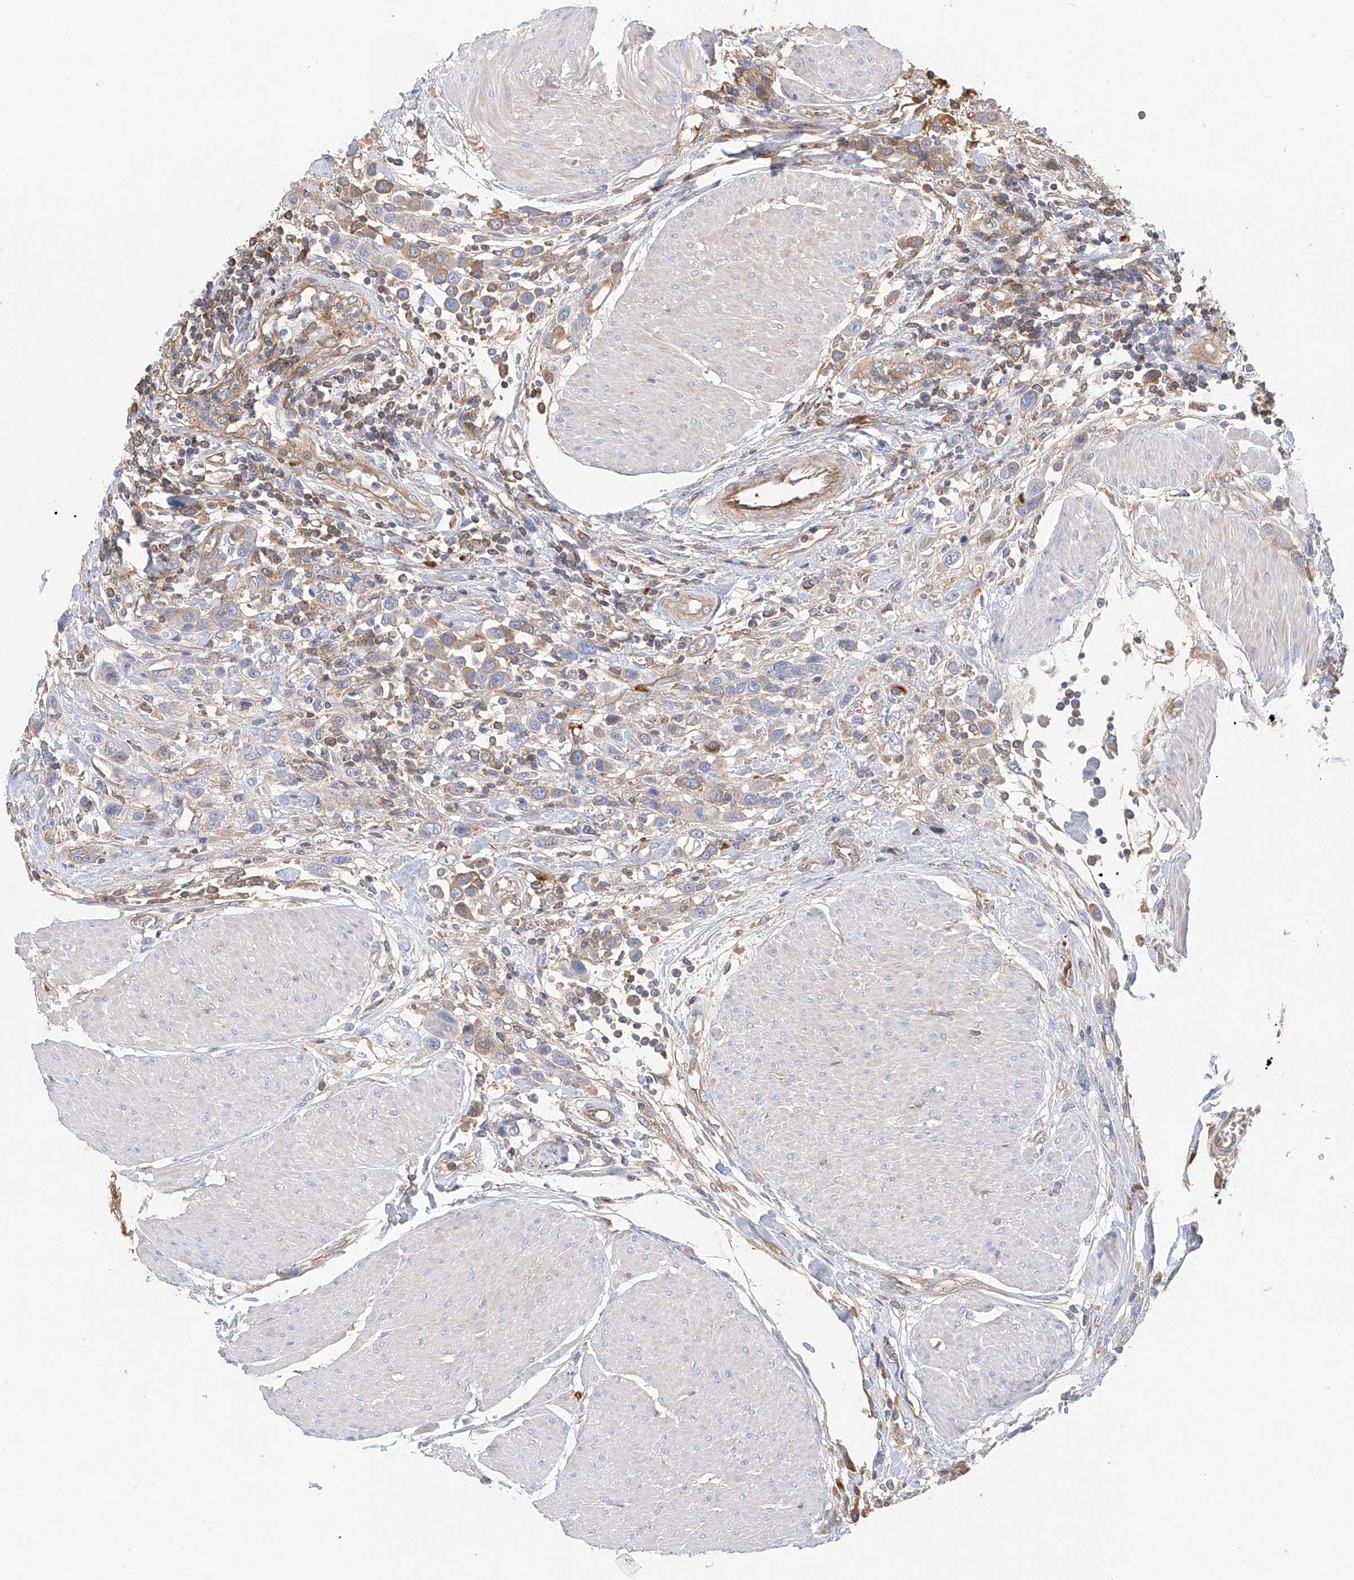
{"staining": {"intensity": "moderate", "quantity": "<25%", "location": "cytoplasmic/membranous"}, "tissue": "urothelial cancer", "cell_type": "Tumor cells", "image_type": "cancer", "snomed": [{"axis": "morphology", "description": "Urothelial carcinoma, High grade"}, {"axis": "topography", "description": "Urinary bladder"}], "caption": "Urothelial cancer tissue demonstrates moderate cytoplasmic/membranous positivity in approximately <25% of tumor cells (Brightfield microscopy of DAB IHC at high magnification).", "gene": "FRYL", "patient": {"sex": "male", "age": 50}}